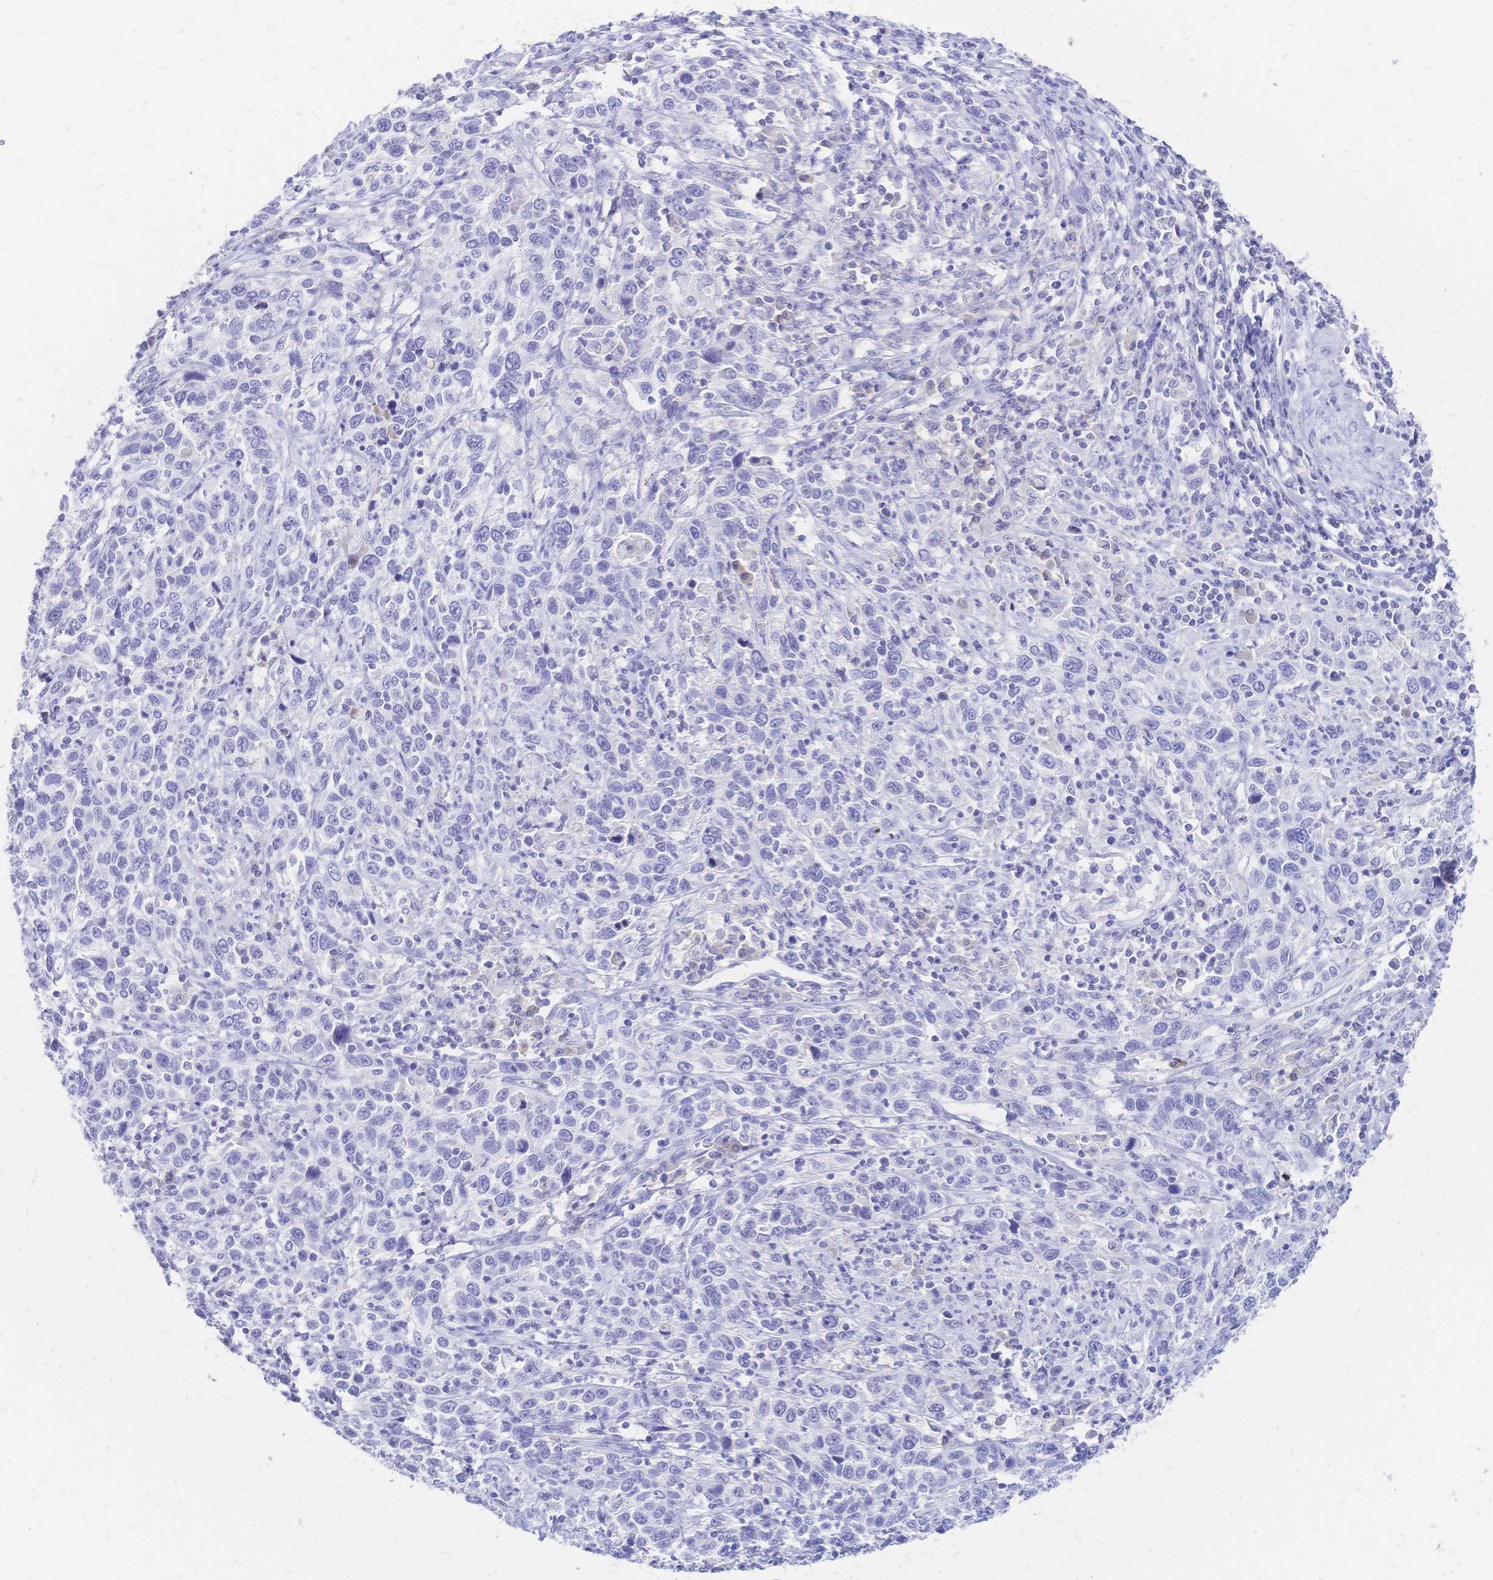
{"staining": {"intensity": "negative", "quantity": "none", "location": "none"}, "tissue": "cervical cancer", "cell_type": "Tumor cells", "image_type": "cancer", "snomed": [{"axis": "morphology", "description": "Squamous cell carcinoma, NOS"}, {"axis": "topography", "description": "Cervix"}], "caption": "Immunohistochemistry of cervical squamous cell carcinoma shows no expression in tumor cells. (DAB immunohistochemistry (IHC), high magnification).", "gene": "FA2H", "patient": {"sex": "female", "age": 46}}